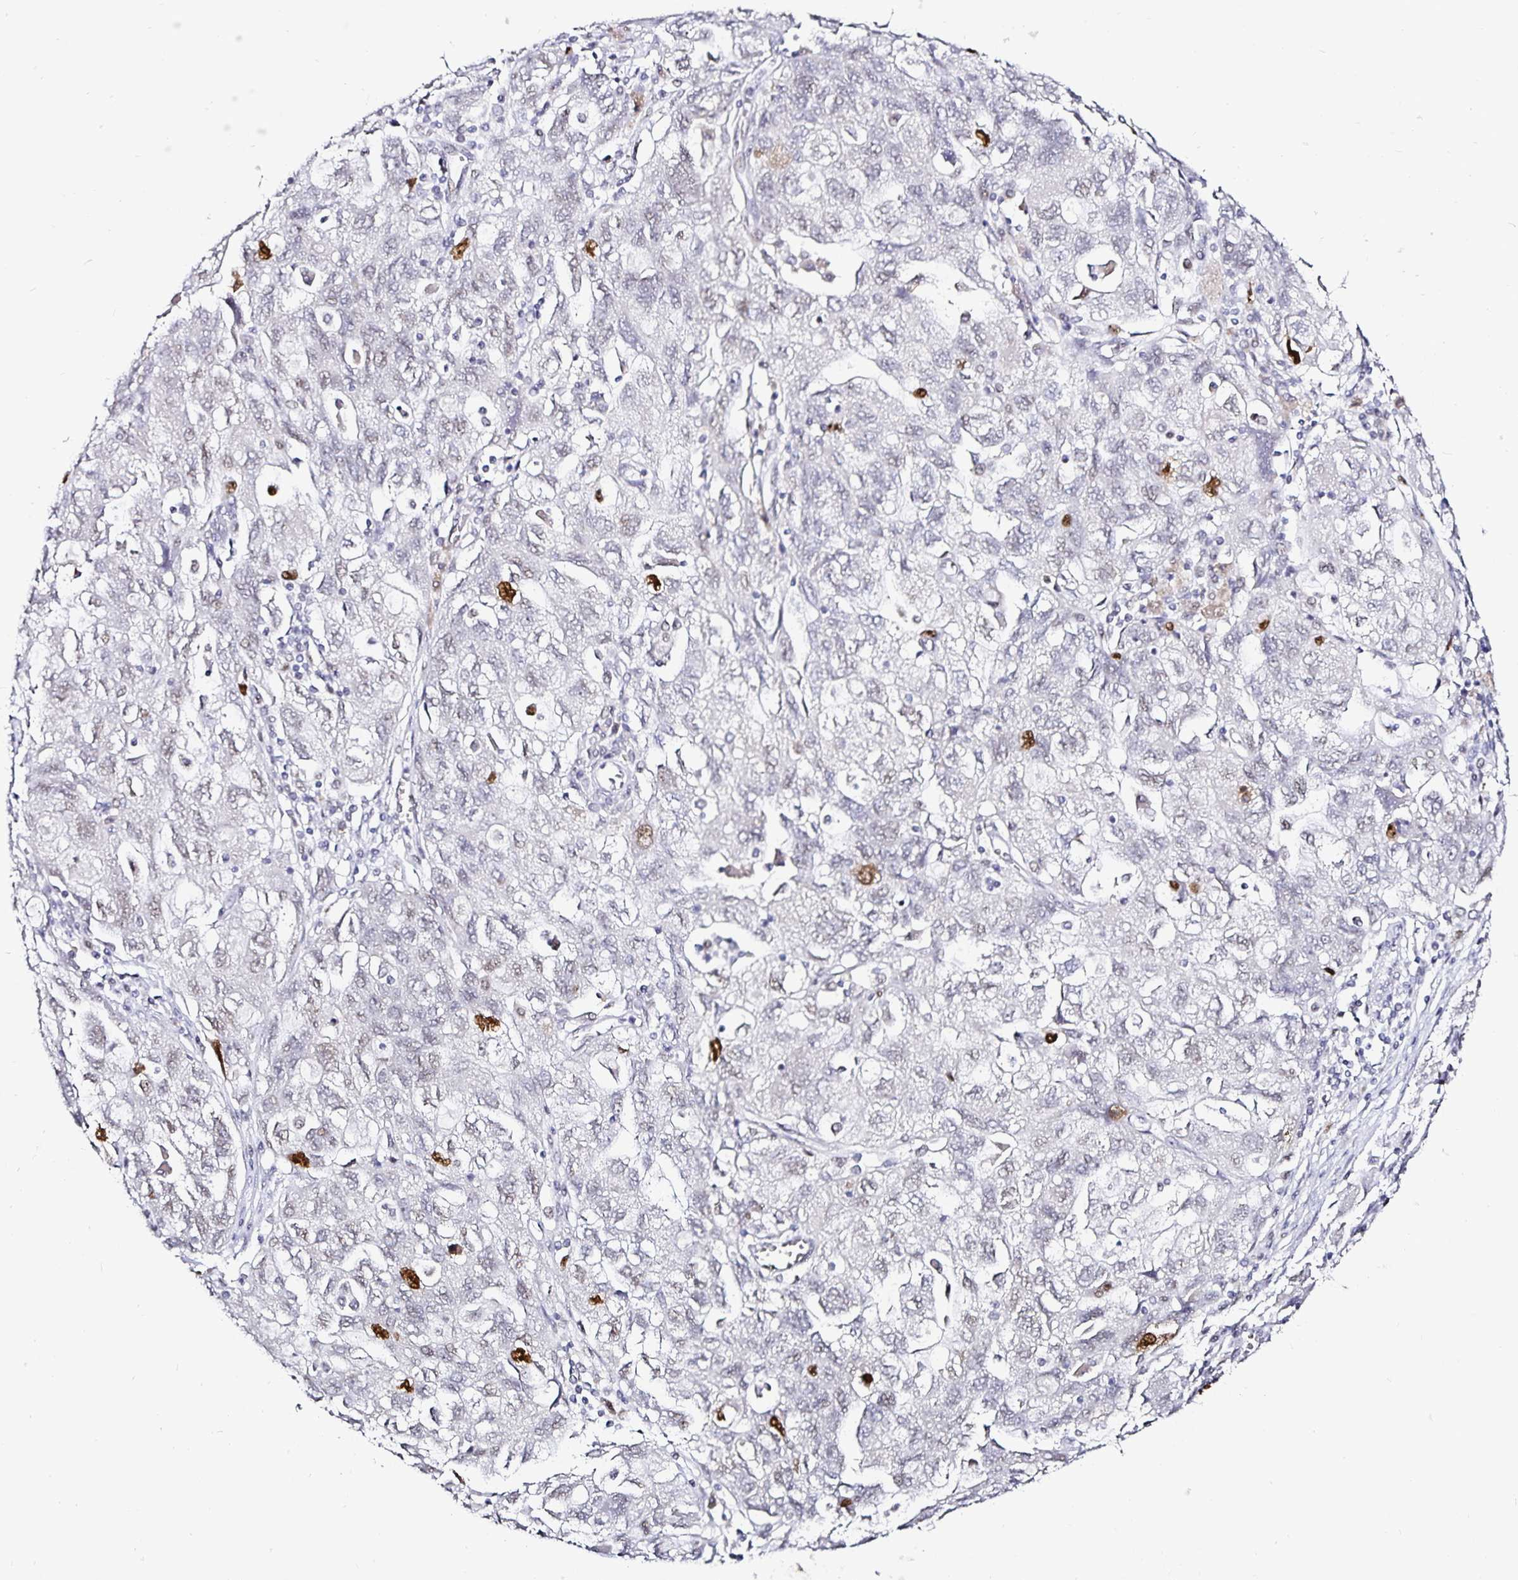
{"staining": {"intensity": "strong", "quantity": "<25%", "location": "nuclear"}, "tissue": "ovarian cancer", "cell_type": "Tumor cells", "image_type": "cancer", "snomed": [{"axis": "morphology", "description": "Carcinoma, NOS"}, {"axis": "morphology", "description": "Cystadenocarcinoma, serous, NOS"}, {"axis": "topography", "description": "Ovary"}], "caption": "Immunohistochemical staining of human ovarian cancer (serous cystadenocarcinoma) exhibits medium levels of strong nuclear positivity in approximately <25% of tumor cells. The protein of interest is shown in brown color, while the nuclei are stained blue.", "gene": "ANLN", "patient": {"sex": "female", "age": 69}}